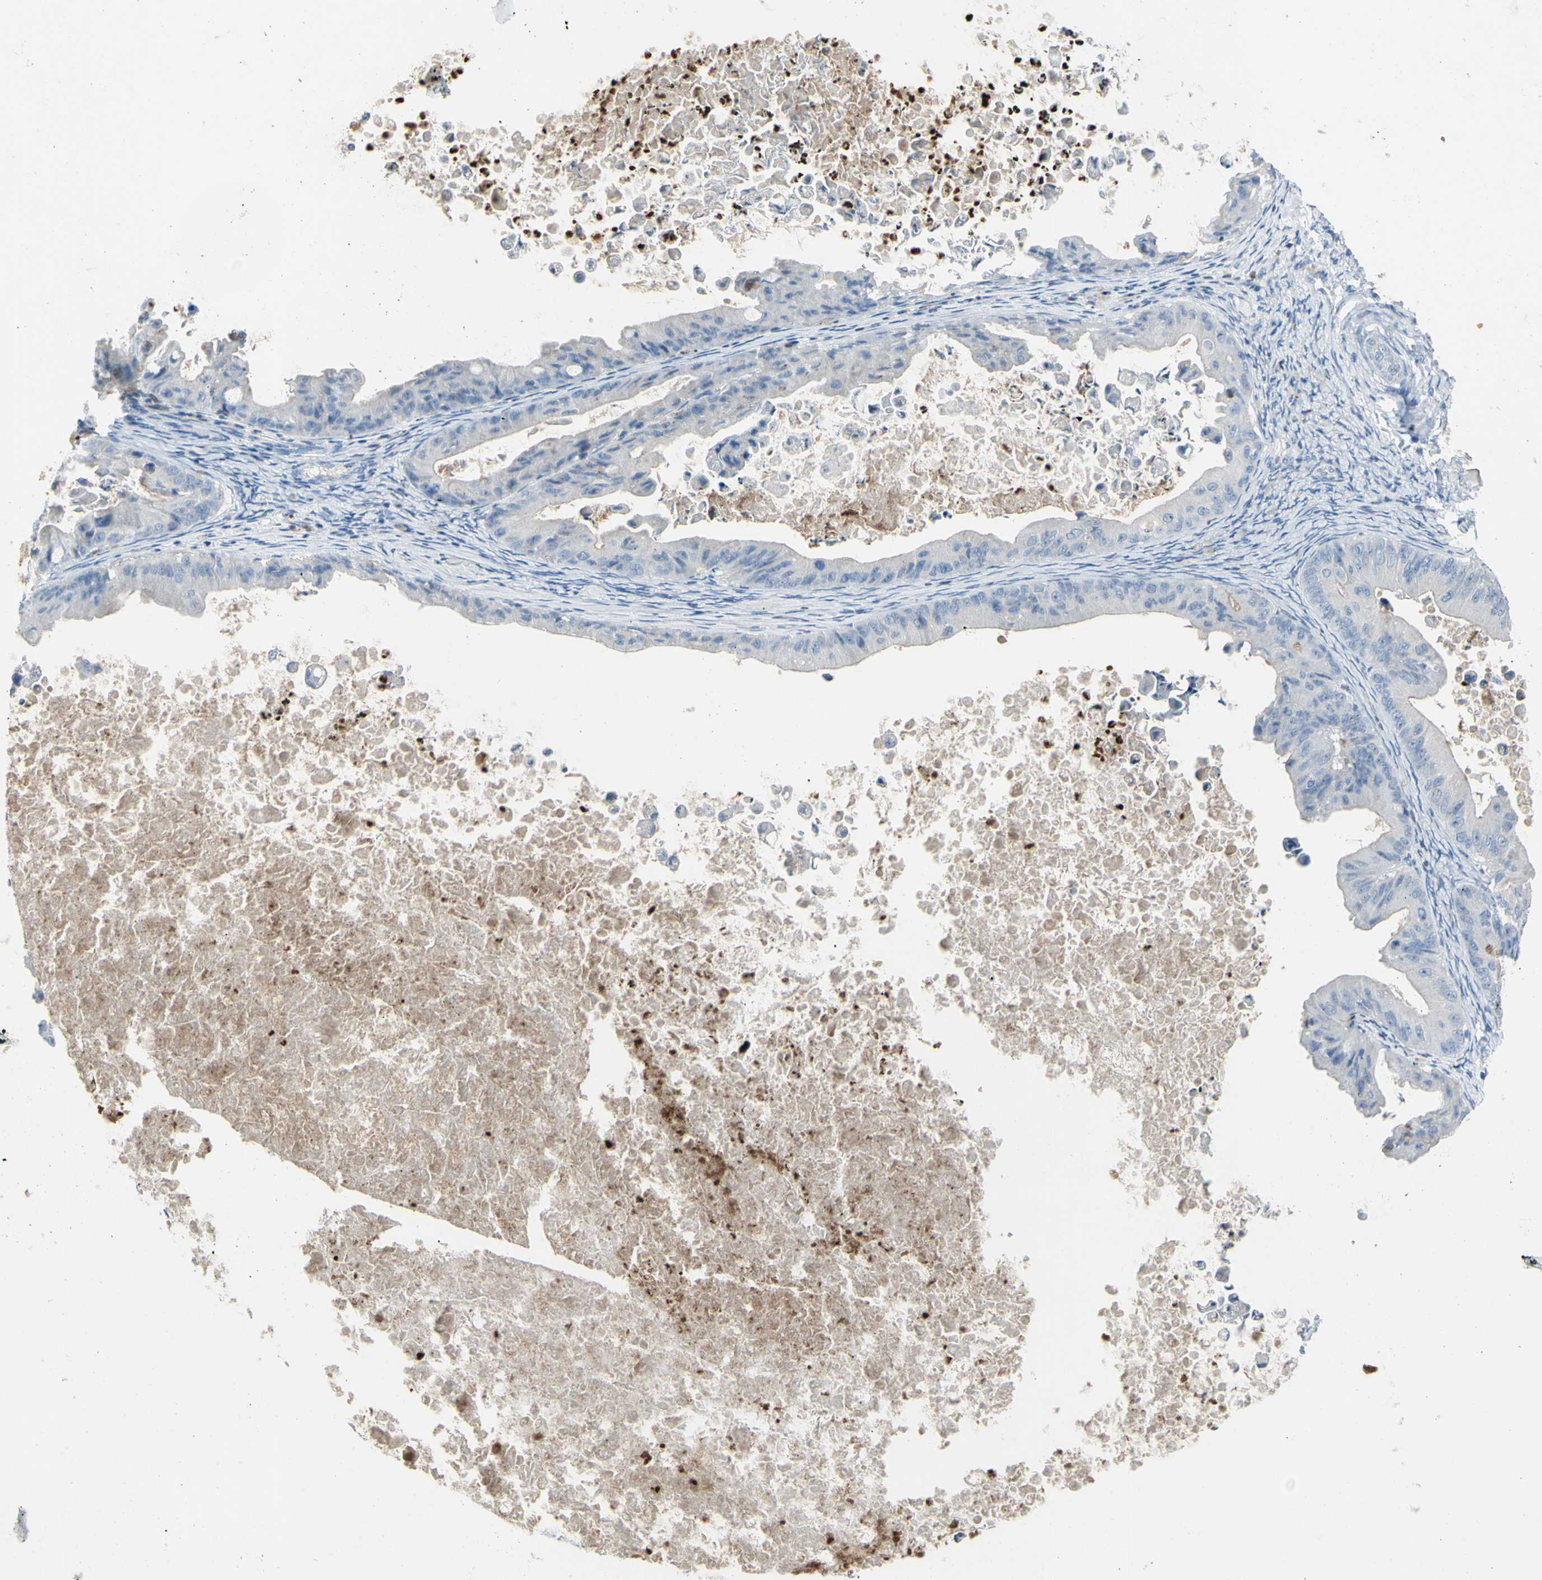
{"staining": {"intensity": "negative", "quantity": "none", "location": "none"}, "tissue": "ovarian cancer", "cell_type": "Tumor cells", "image_type": "cancer", "snomed": [{"axis": "morphology", "description": "Cystadenocarcinoma, mucinous, NOS"}, {"axis": "topography", "description": "Ovary"}], "caption": "This micrograph is of ovarian cancer (mucinous cystadenocarcinoma) stained with immunohistochemistry to label a protein in brown with the nuclei are counter-stained blue. There is no positivity in tumor cells. (Immunohistochemistry (ihc), brightfield microscopy, high magnification).", "gene": "ZNF557", "patient": {"sex": "female", "age": 37}}